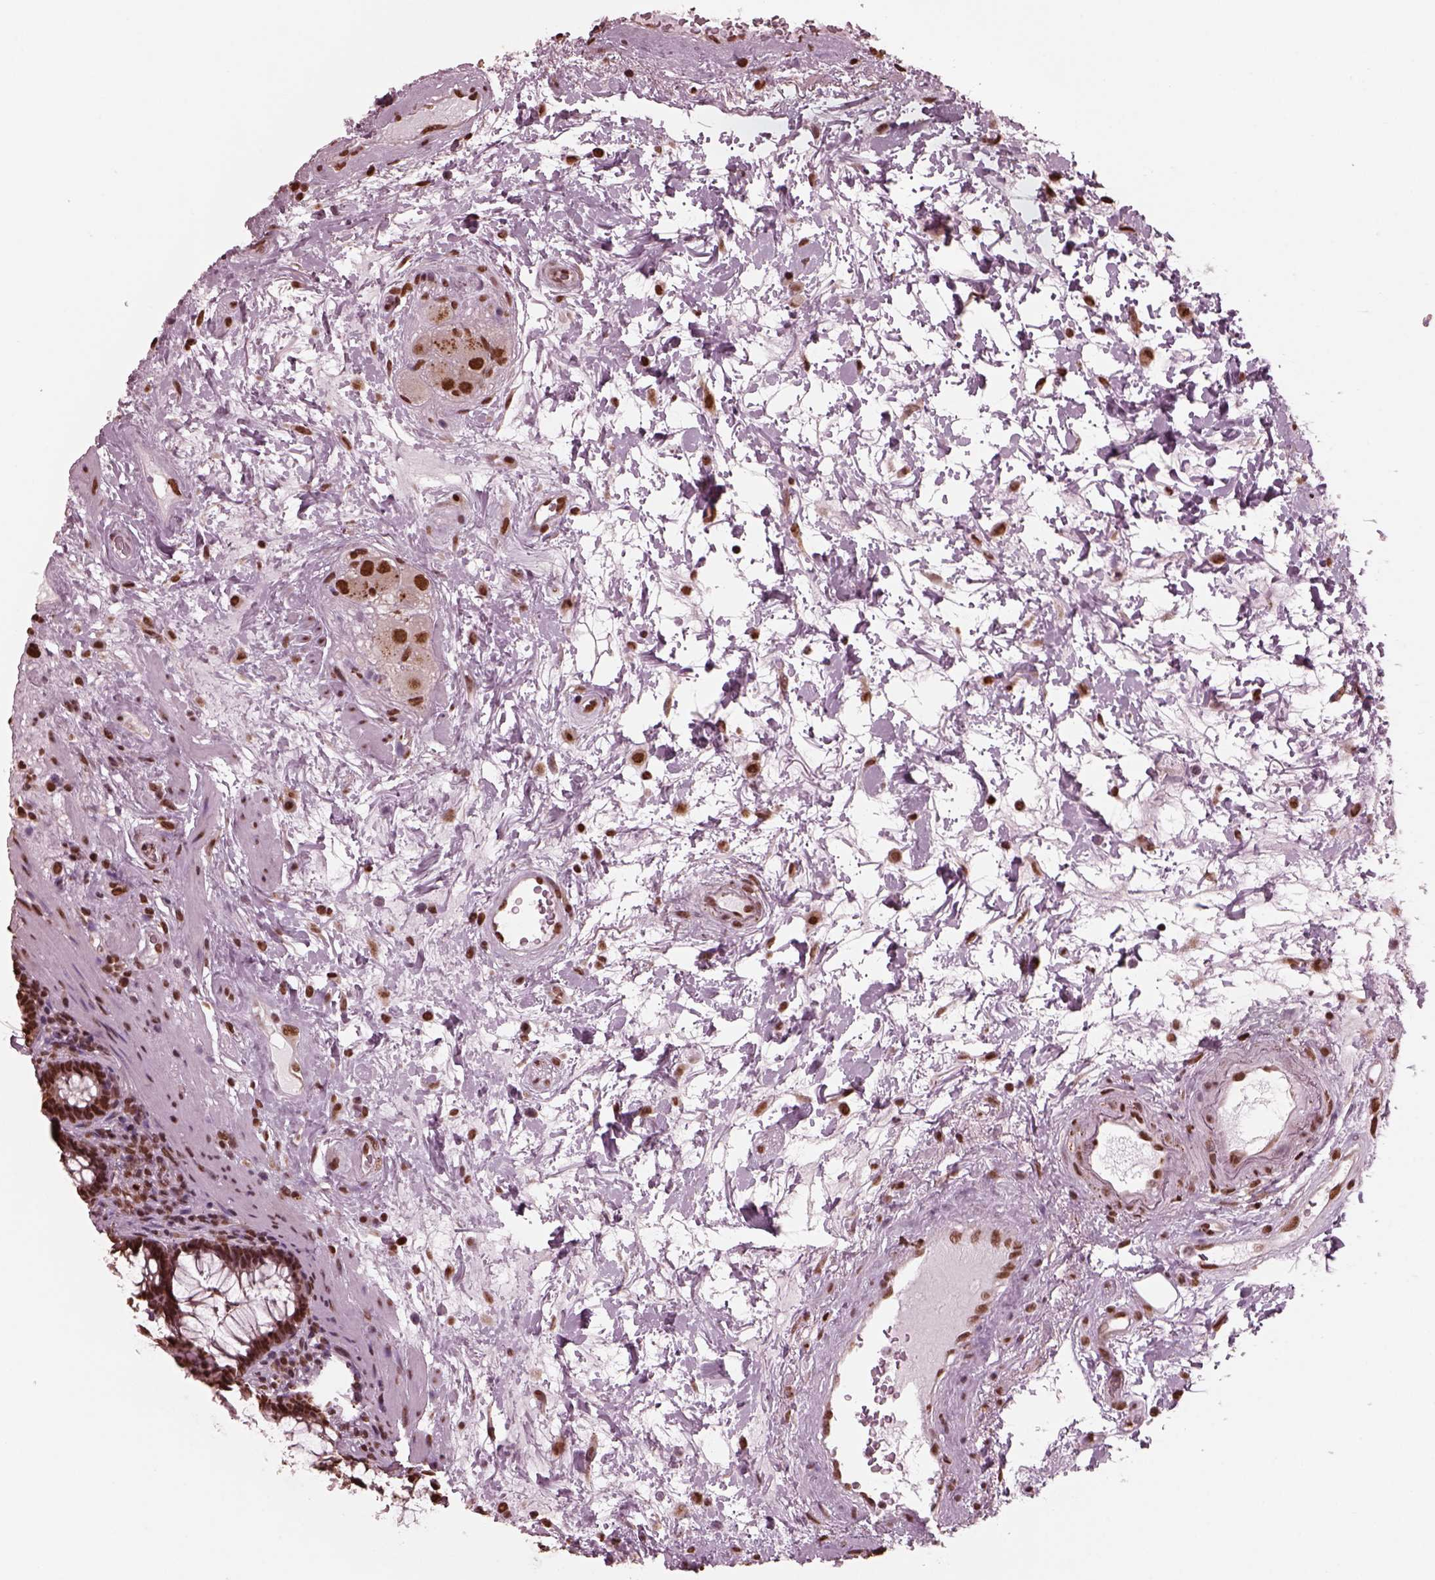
{"staining": {"intensity": "strong", "quantity": ">75%", "location": "nuclear"}, "tissue": "rectum", "cell_type": "Glandular cells", "image_type": "normal", "snomed": [{"axis": "morphology", "description": "Normal tissue, NOS"}, {"axis": "topography", "description": "Rectum"}], "caption": "Immunohistochemistry histopathology image of normal rectum: human rectum stained using immunohistochemistry exhibits high levels of strong protein expression localized specifically in the nuclear of glandular cells, appearing as a nuclear brown color.", "gene": "NSD1", "patient": {"sex": "male", "age": 72}}